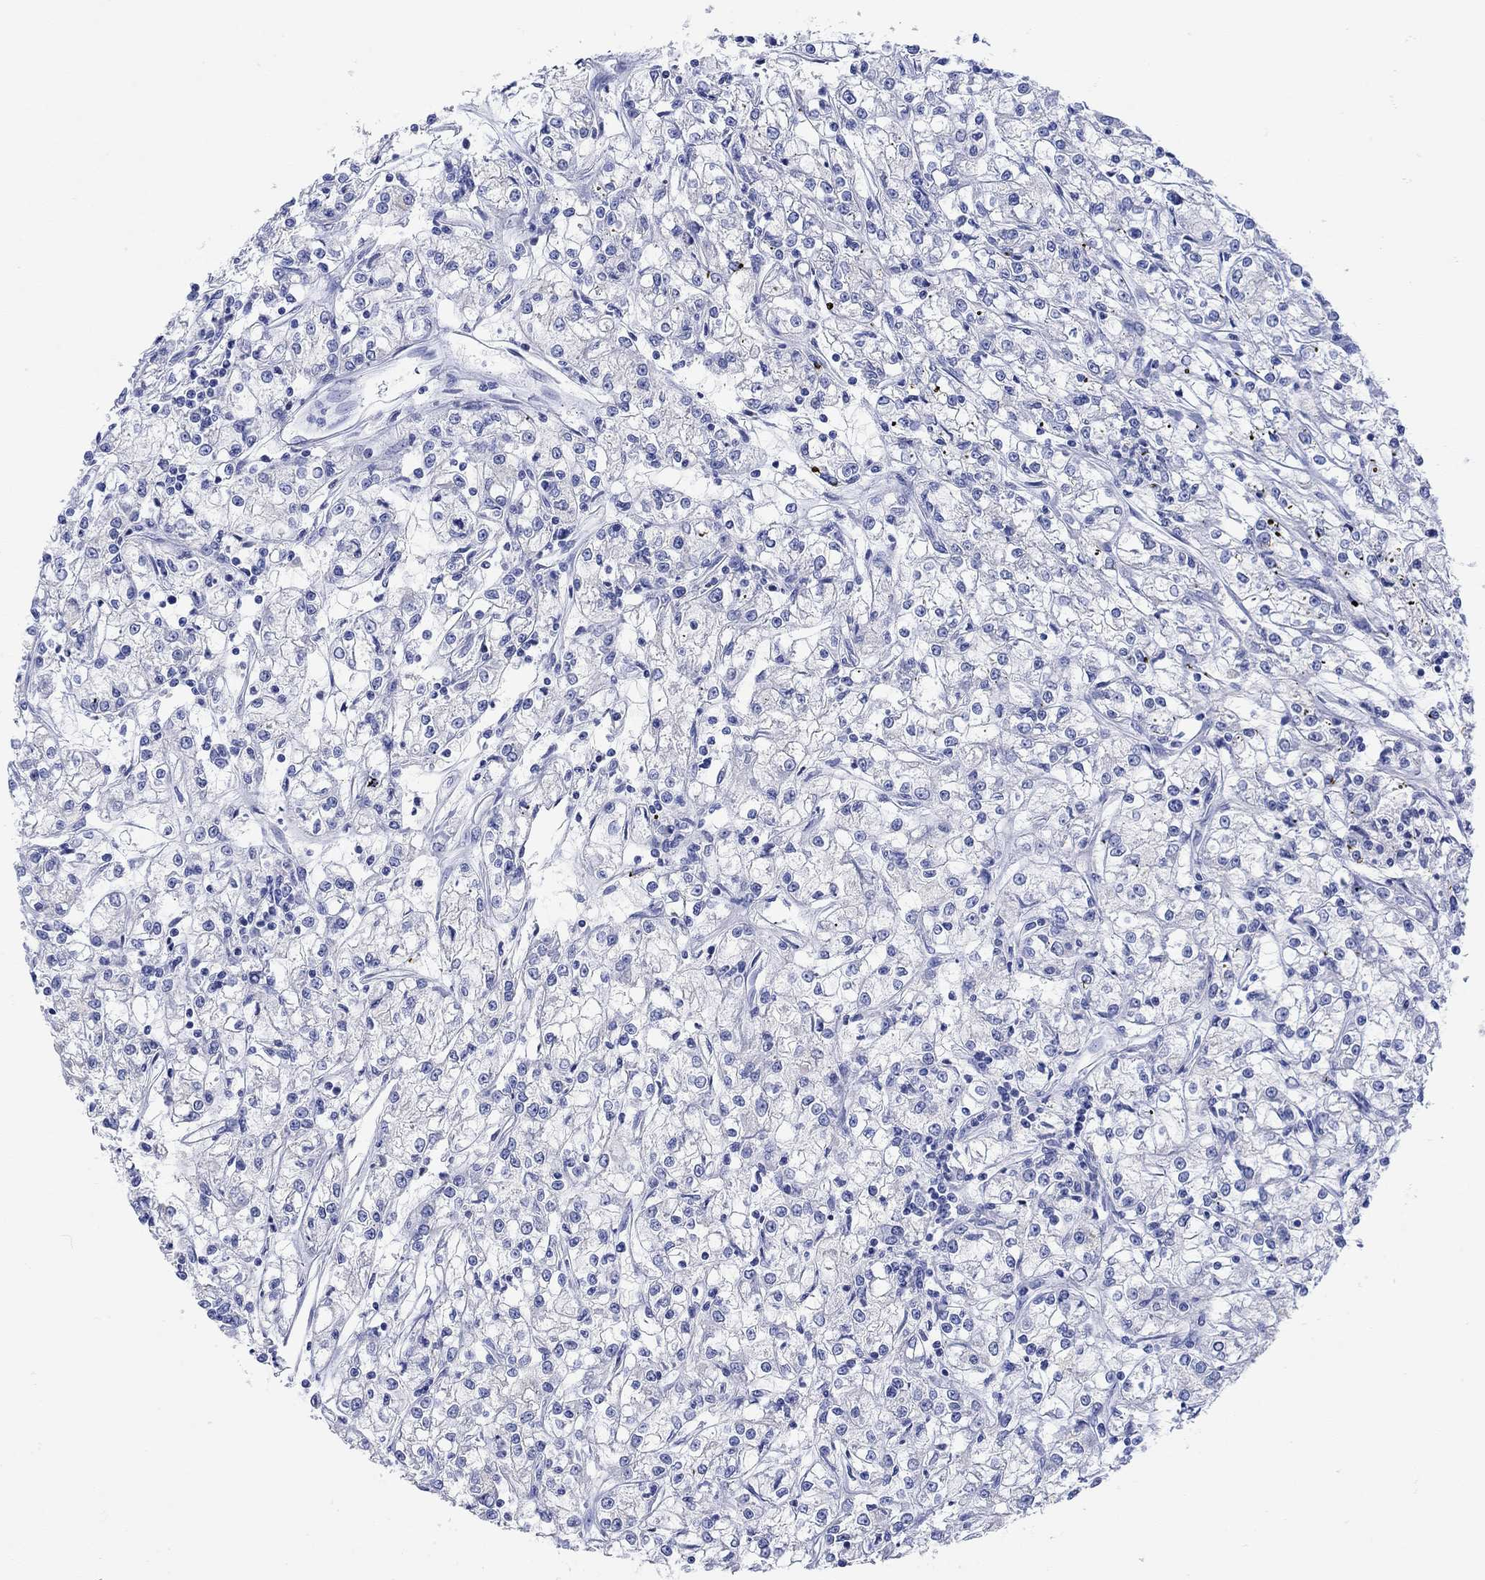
{"staining": {"intensity": "negative", "quantity": "none", "location": "none"}, "tissue": "renal cancer", "cell_type": "Tumor cells", "image_type": "cancer", "snomed": [{"axis": "morphology", "description": "Adenocarcinoma, NOS"}, {"axis": "topography", "description": "Kidney"}], "caption": "Immunohistochemical staining of human renal cancer (adenocarcinoma) reveals no significant expression in tumor cells. (Brightfield microscopy of DAB (3,3'-diaminobenzidine) immunohistochemistry at high magnification).", "gene": "P2RY6", "patient": {"sex": "female", "age": 59}}